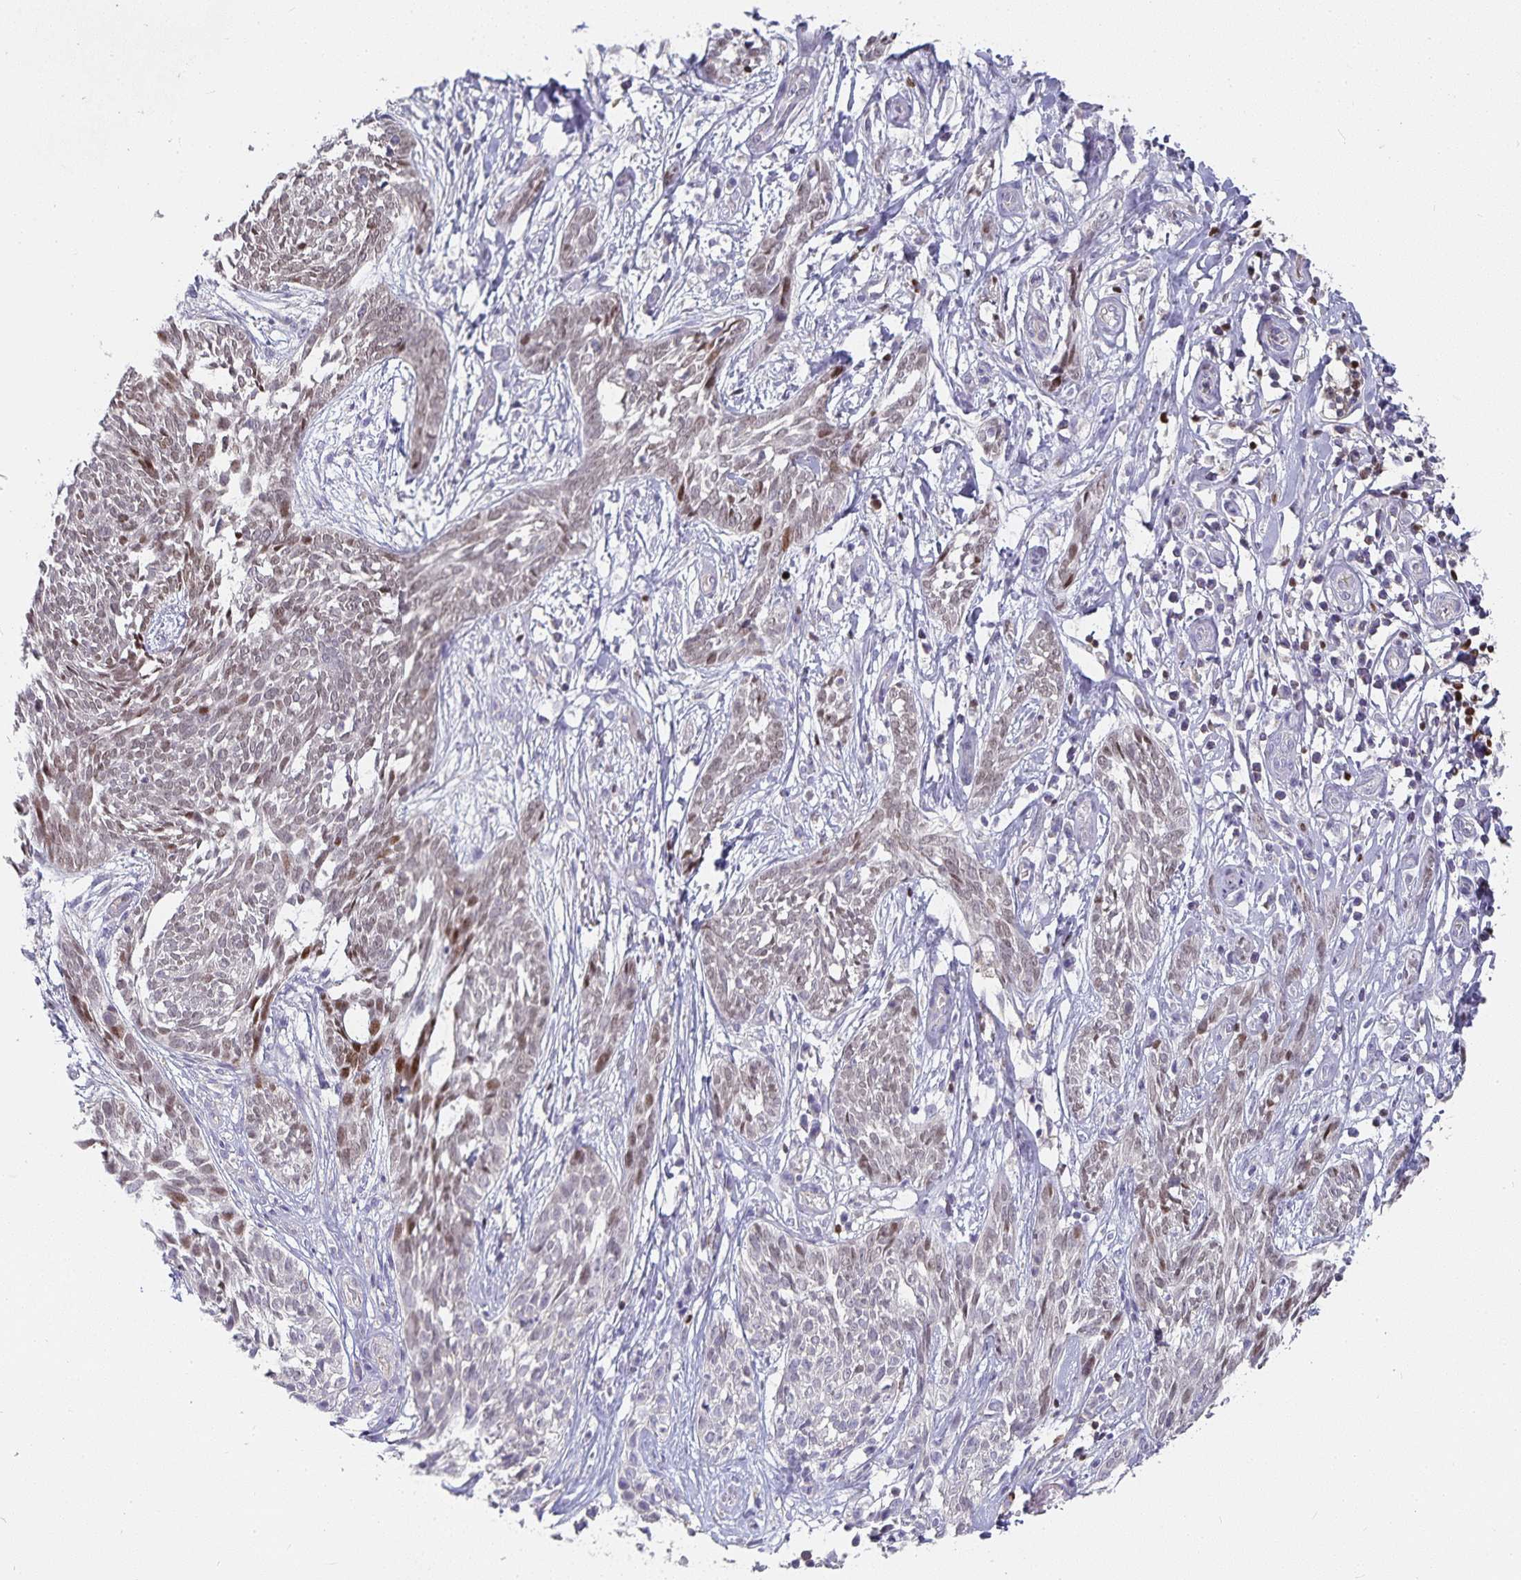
{"staining": {"intensity": "weak", "quantity": ">75%", "location": "nuclear"}, "tissue": "skin cancer", "cell_type": "Tumor cells", "image_type": "cancer", "snomed": [{"axis": "morphology", "description": "Basal cell carcinoma"}, {"axis": "topography", "description": "Skin"}, {"axis": "topography", "description": "Skin, foot"}], "caption": "Tumor cells demonstrate low levels of weak nuclear staining in about >75% of cells in skin basal cell carcinoma.", "gene": "GATA3", "patient": {"sex": "female", "age": 86}}